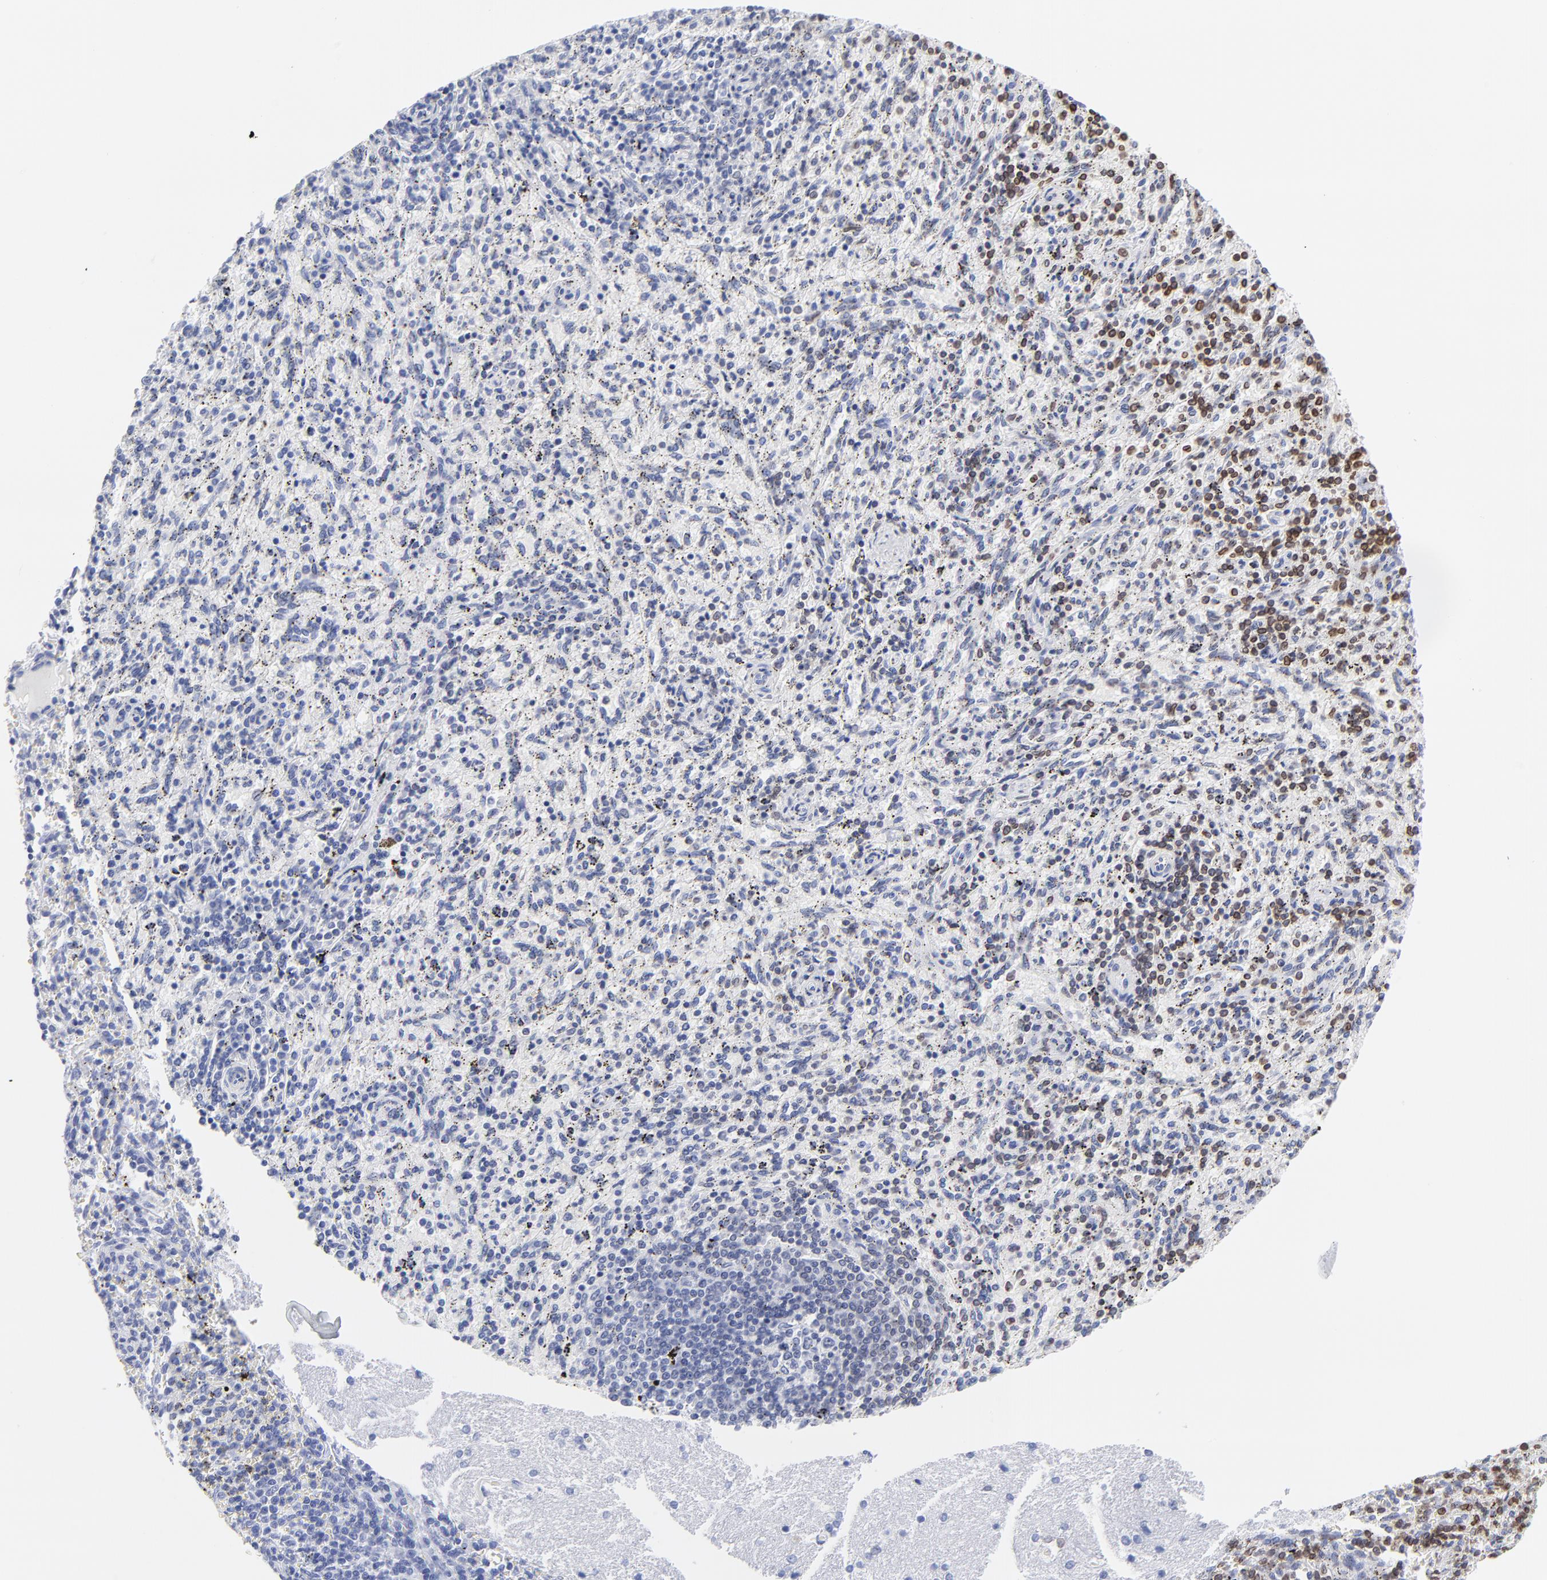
{"staining": {"intensity": "moderate", "quantity": "25%-75%", "location": "cytoplasmic/membranous,nuclear"}, "tissue": "spleen", "cell_type": "Cells in red pulp", "image_type": "normal", "snomed": [{"axis": "morphology", "description": "Normal tissue, NOS"}, {"axis": "topography", "description": "Spleen"}], "caption": "Cells in red pulp display medium levels of moderate cytoplasmic/membranous,nuclear positivity in approximately 25%-75% of cells in benign spleen.", "gene": "THAP7", "patient": {"sex": "female", "age": 10}}